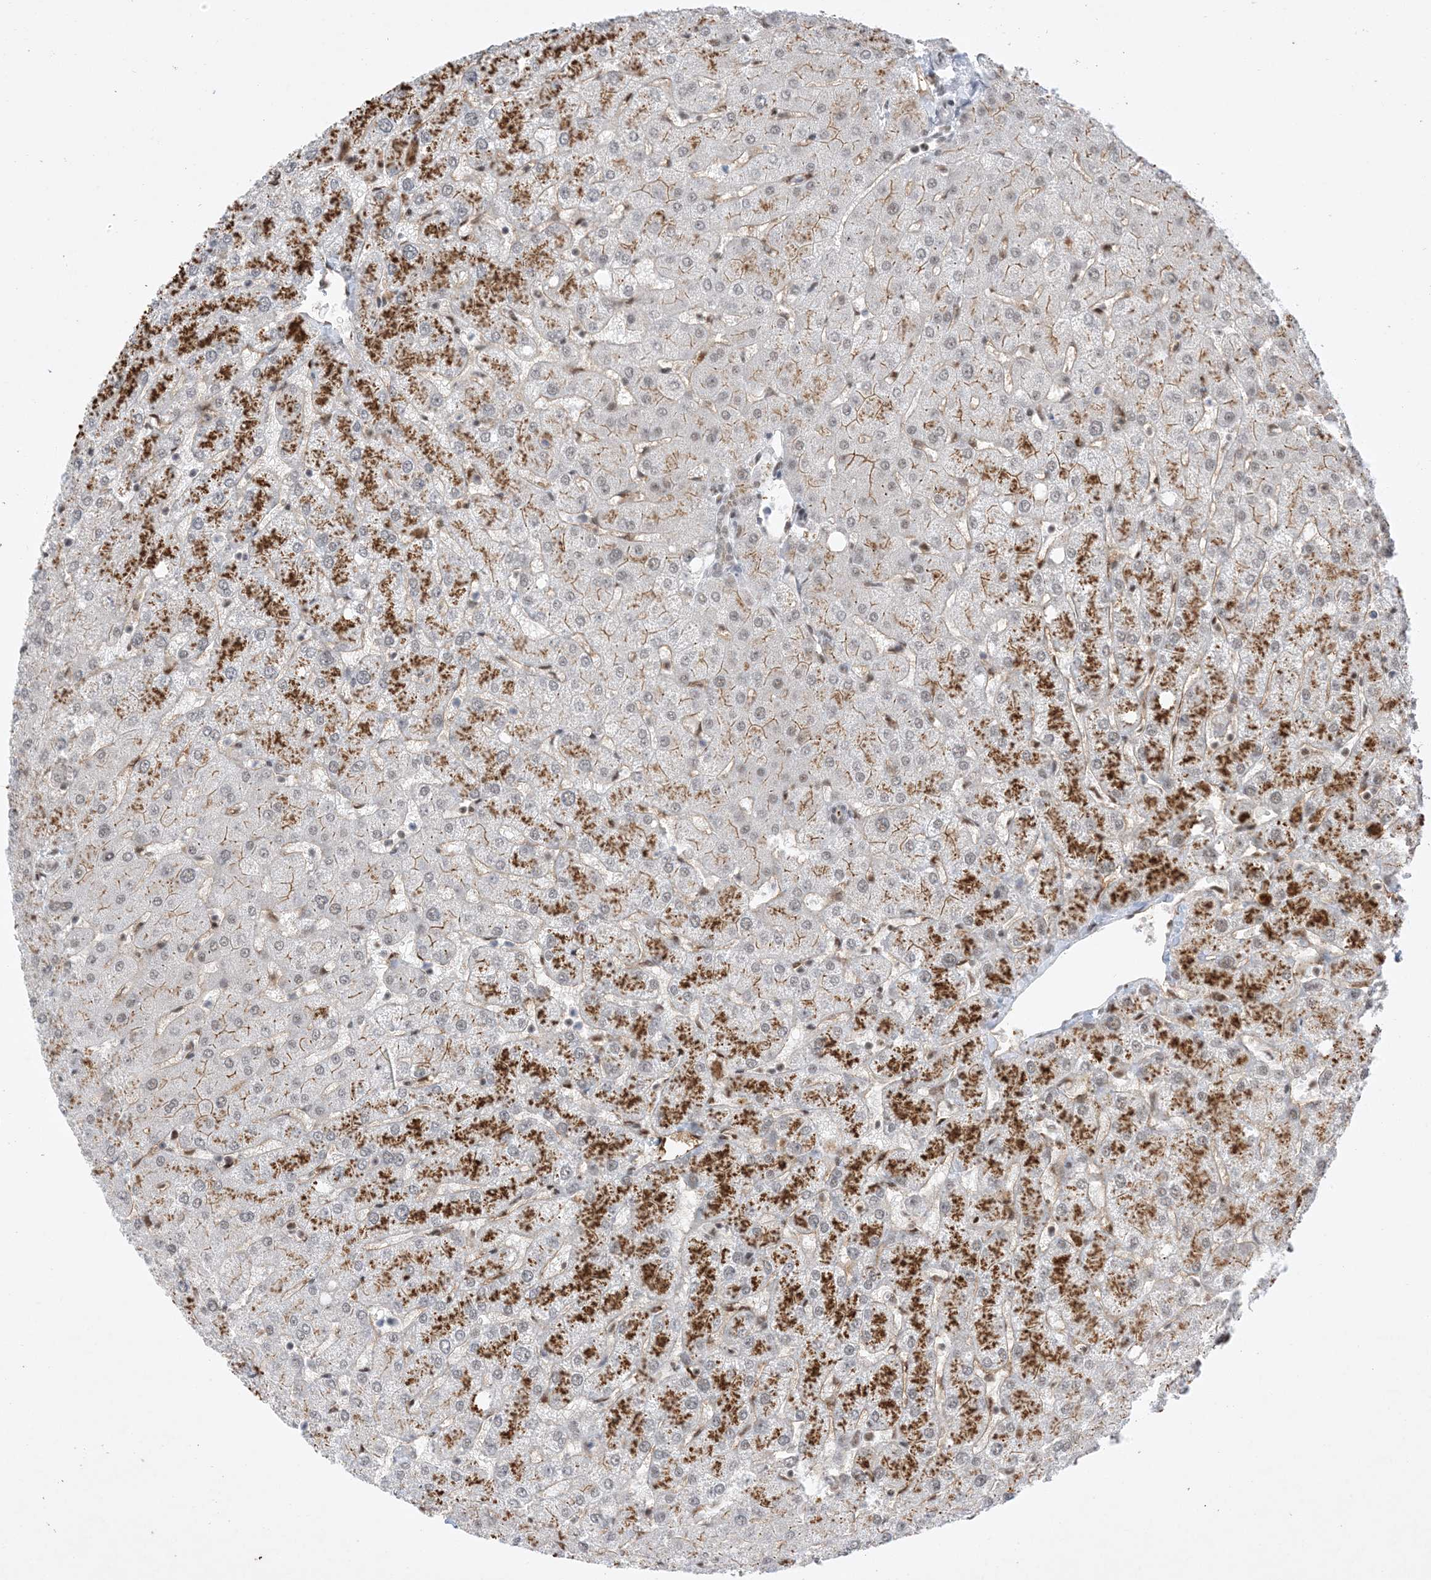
{"staining": {"intensity": "moderate", "quantity": "<25%", "location": "cytoplasmic/membranous"}, "tissue": "liver", "cell_type": "Cholangiocytes", "image_type": "normal", "snomed": [{"axis": "morphology", "description": "Normal tissue, NOS"}, {"axis": "topography", "description": "Liver"}], "caption": "Protein staining of unremarkable liver displays moderate cytoplasmic/membranous positivity in about <25% of cholangiocytes. The staining is performed using DAB (3,3'-diaminobenzidine) brown chromogen to label protein expression. The nuclei are counter-stained blue using hematoxylin.", "gene": "SF3A3", "patient": {"sex": "female", "age": 54}}